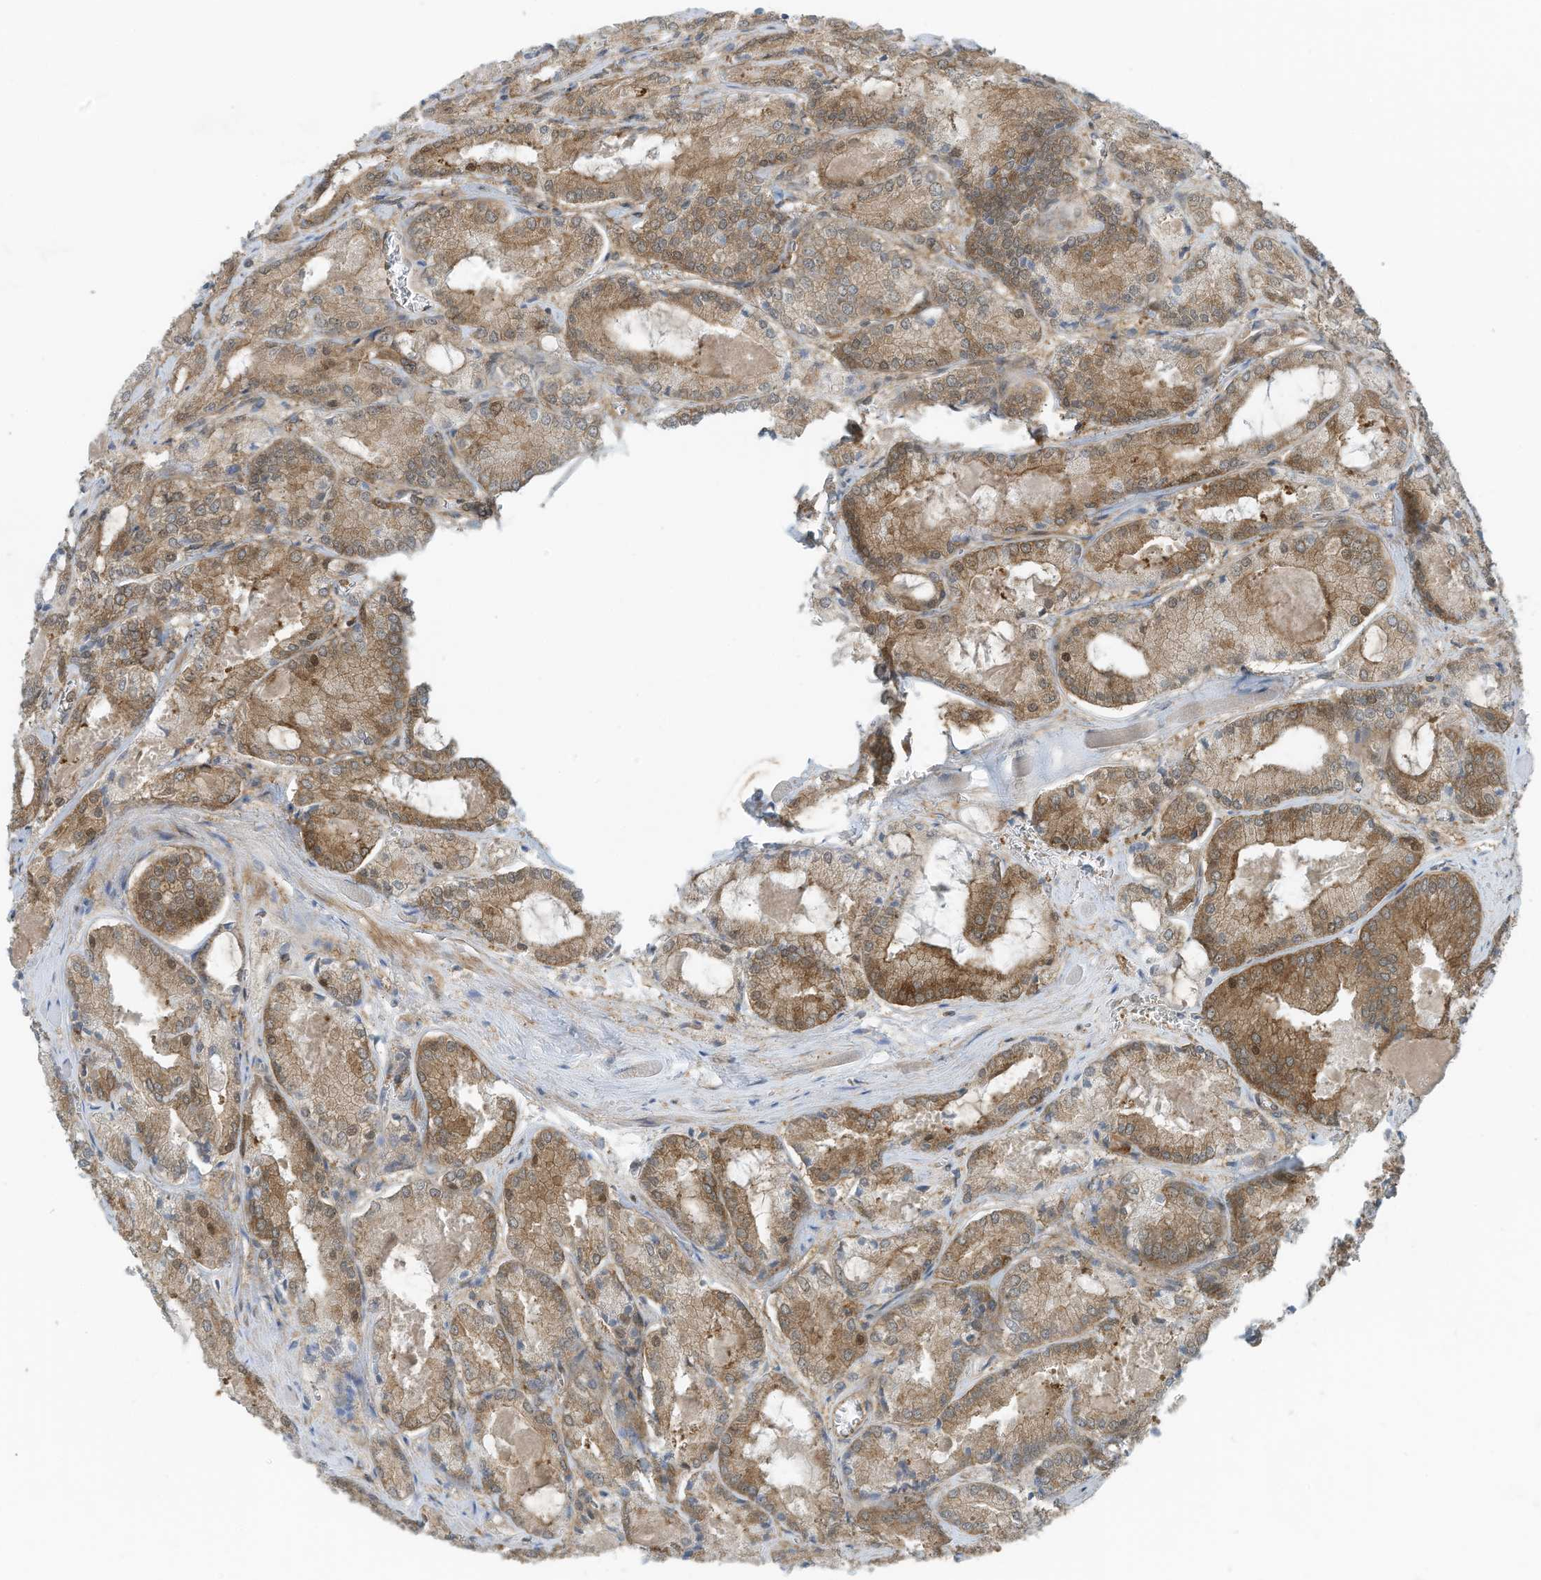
{"staining": {"intensity": "moderate", "quantity": ">75%", "location": "cytoplasmic/membranous"}, "tissue": "prostate cancer", "cell_type": "Tumor cells", "image_type": "cancer", "snomed": [{"axis": "morphology", "description": "Adenocarcinoma, Low grade"}, {"axis": "topography", "description": "Prostate"}], "caption": "Protein analysis of adenocarcinoma (low-grade) (prostate) tissue shows moderate cytoplasmic/membranous expression in about >75% of tumor cells.", "gene": "REPS1", "patient": {"sex": "male", "age": 67}}